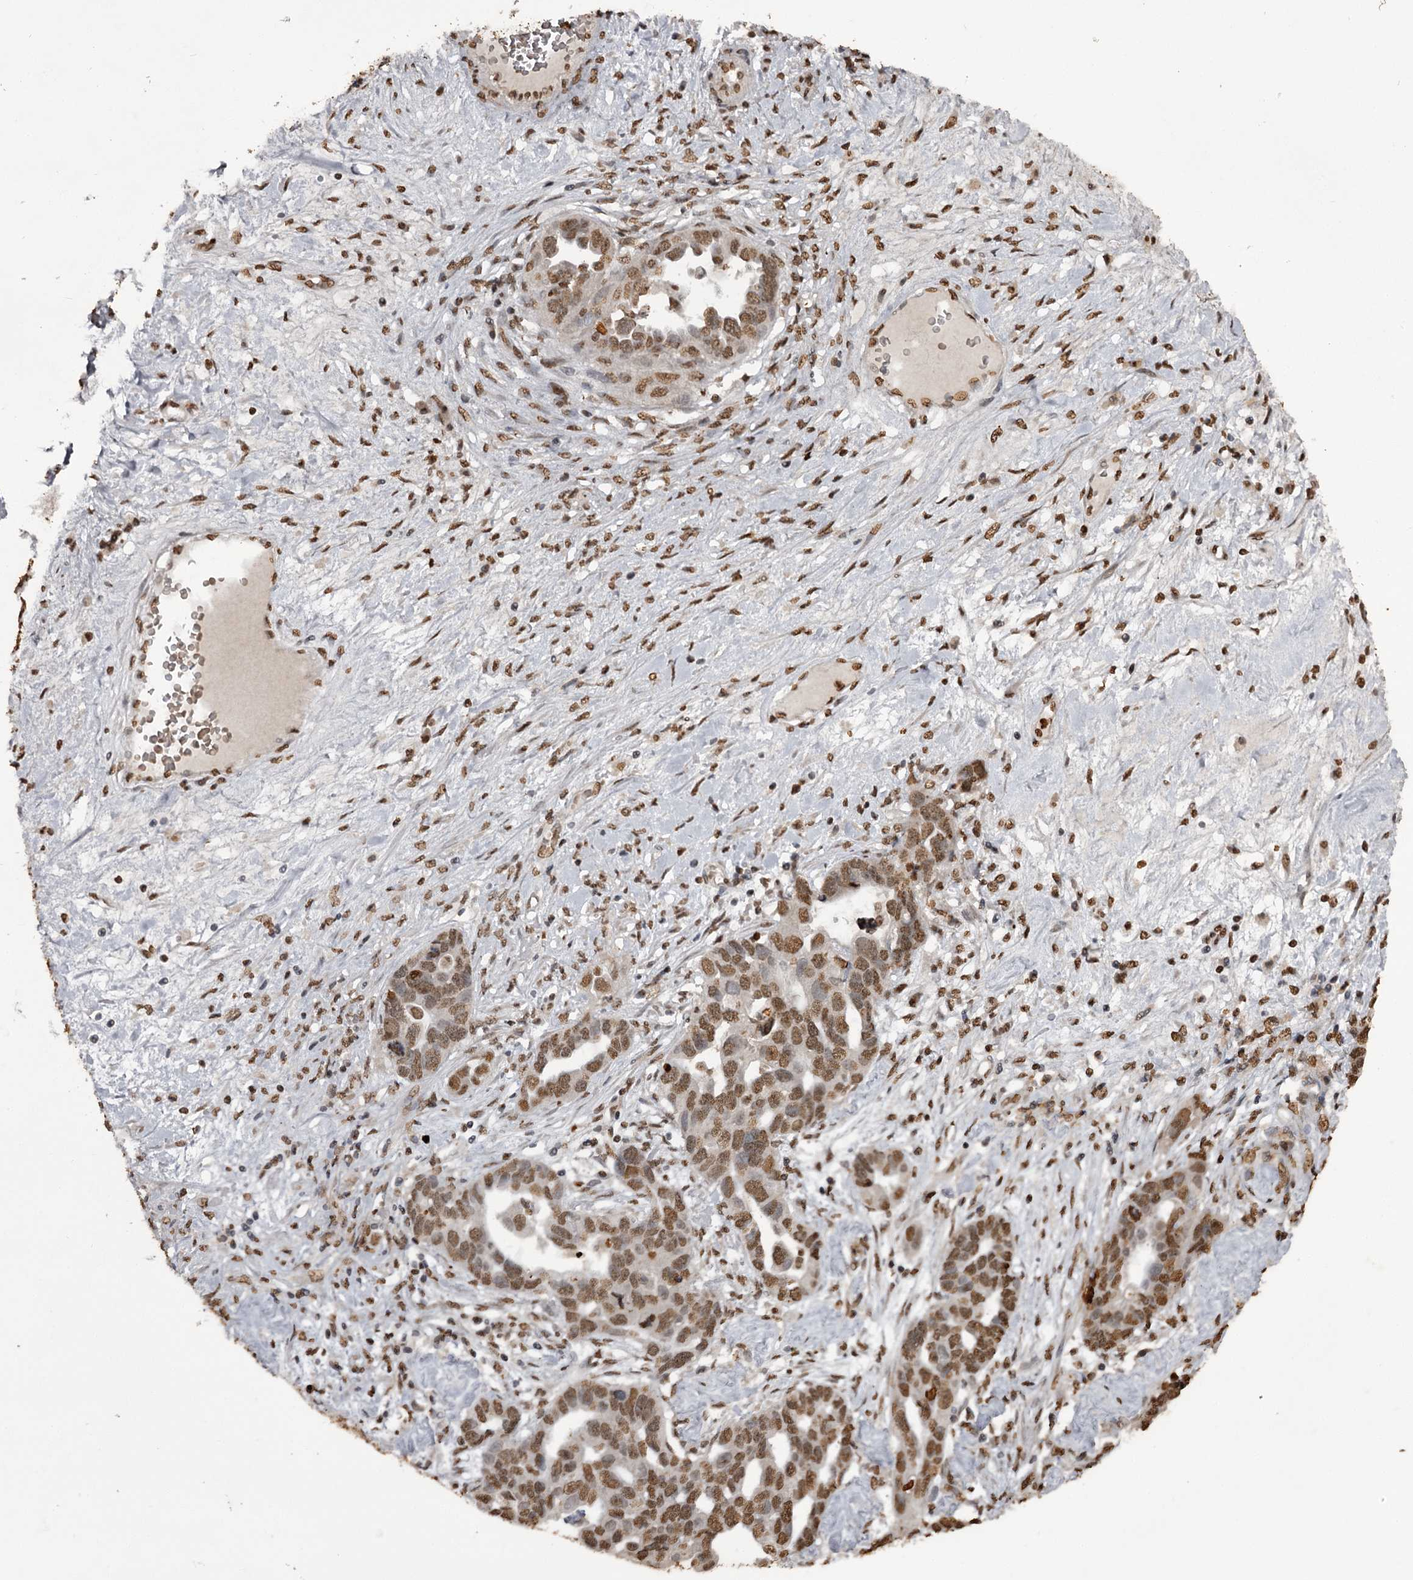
{"staining": {"intensity": "moderate", "quantity": ">75%", "location": "nuclear"}, "tissue": "ovarian cancer", "cell_type": "Tumor cells", "image_type": "cancer", "snomed": [{"axis": "morphology", "description": "Cystadenocarcinoma, serous, NOS"}, {"axis": "topography", "description": "Ovary"}], "caption": "Immunohistochemistry (IHC) (DAB (3,3'-diaminobenzidine)) staining of human ovarian cancer (serous cystadenocarcinoma) displays moderate nuclear protein positivity in about >75% of tumor cells.", "gene": "THYN1", "patient": {"sex": "female", "age": 54}}